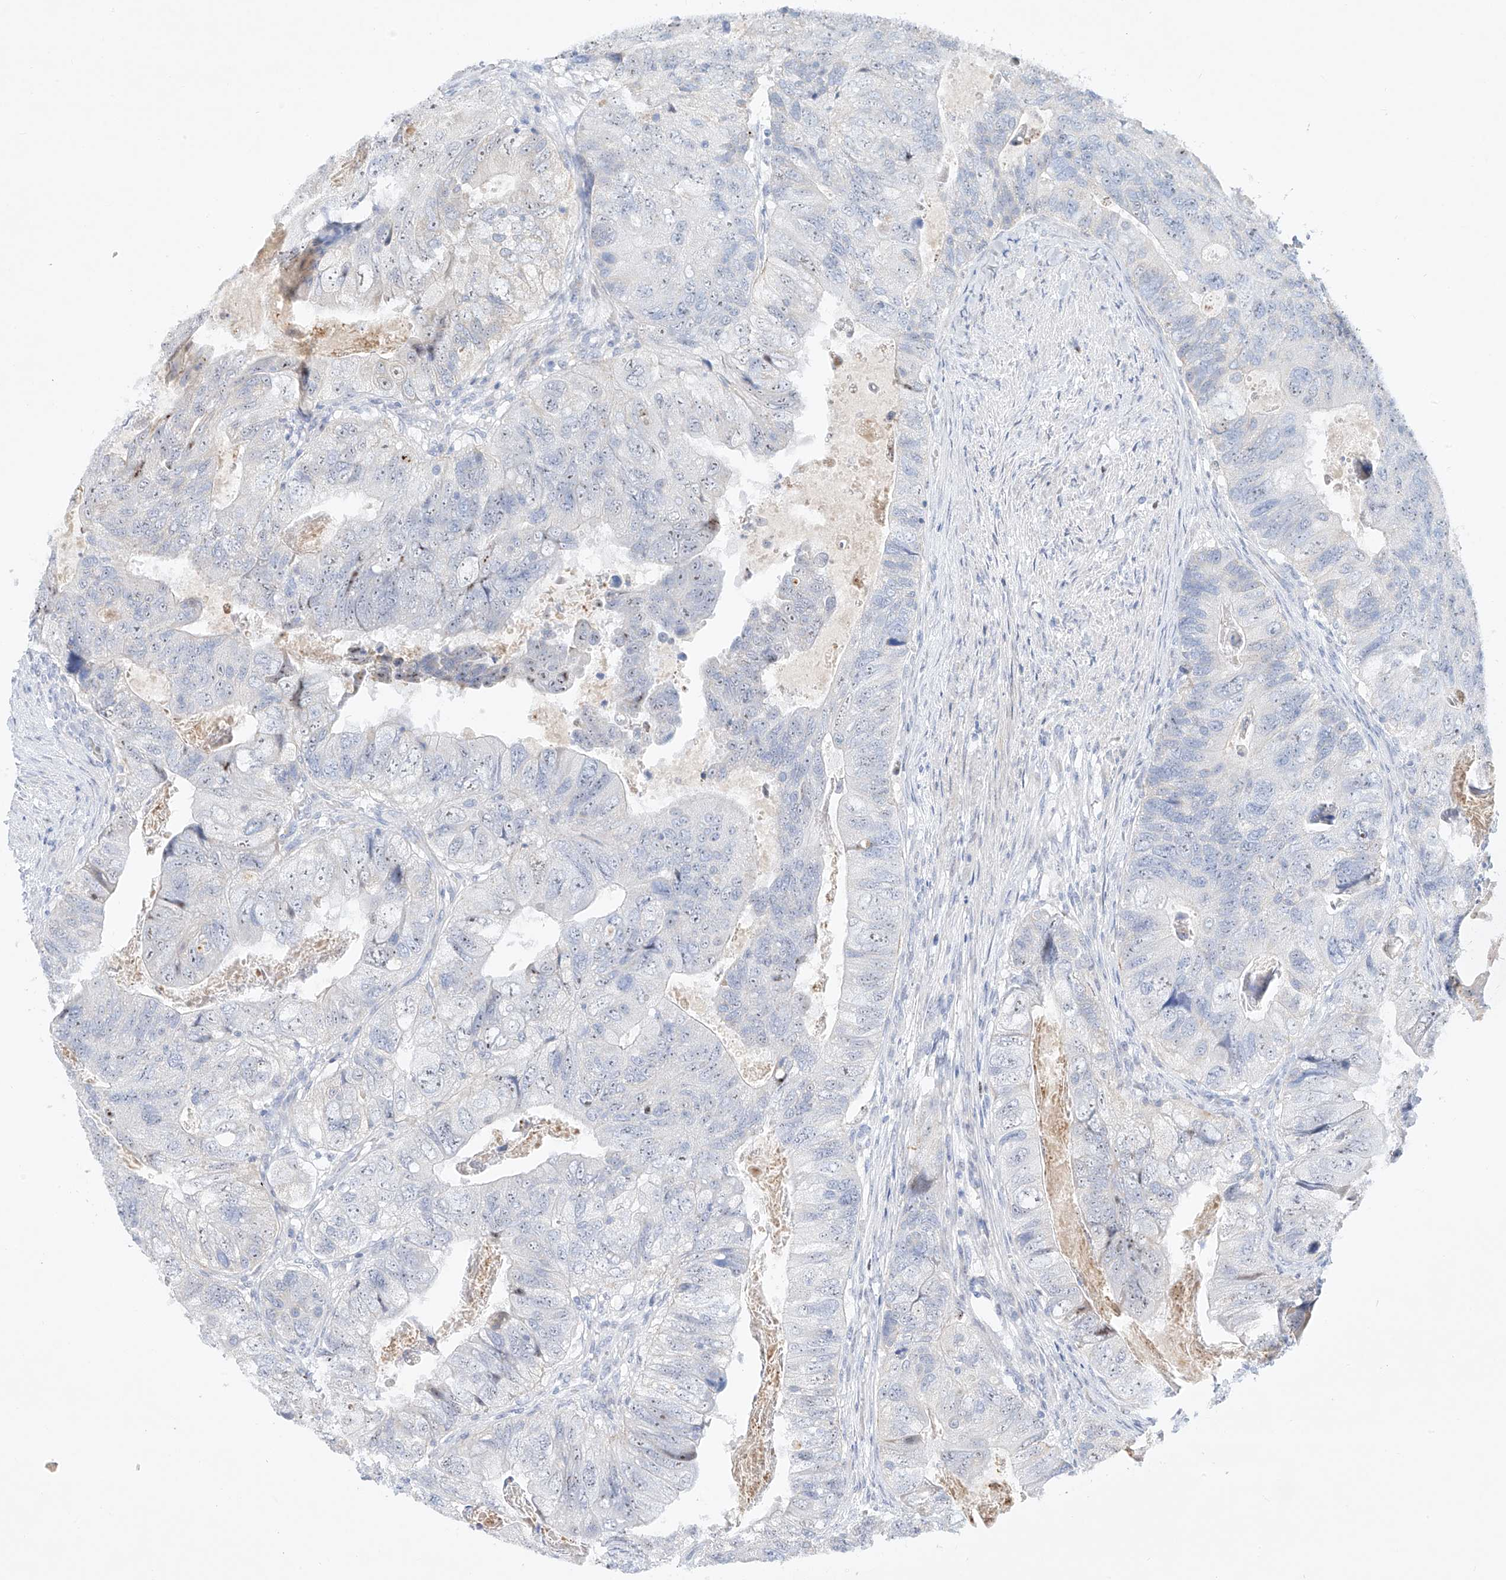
{"staining": {"intensity": "negative", "quantity": "none", "location": "none"}, "tissue": "colorectal cancer", "cell_type": "Tumor cells", "image_type": "cancer", "snomed": [{"axis": "morphology", "description": "Adenocarcinoma, NOS"}, {"axis": "topography", "description": "Rectum"}], "caption": "Immunohistochemistry photomicrograph of neoplastic tissue: colorectal cancer stained with DAB exhibits no significant protein expression in tumor cells.", "gene": "SNU13", "patient": {"sex": "male", "age": 63}}